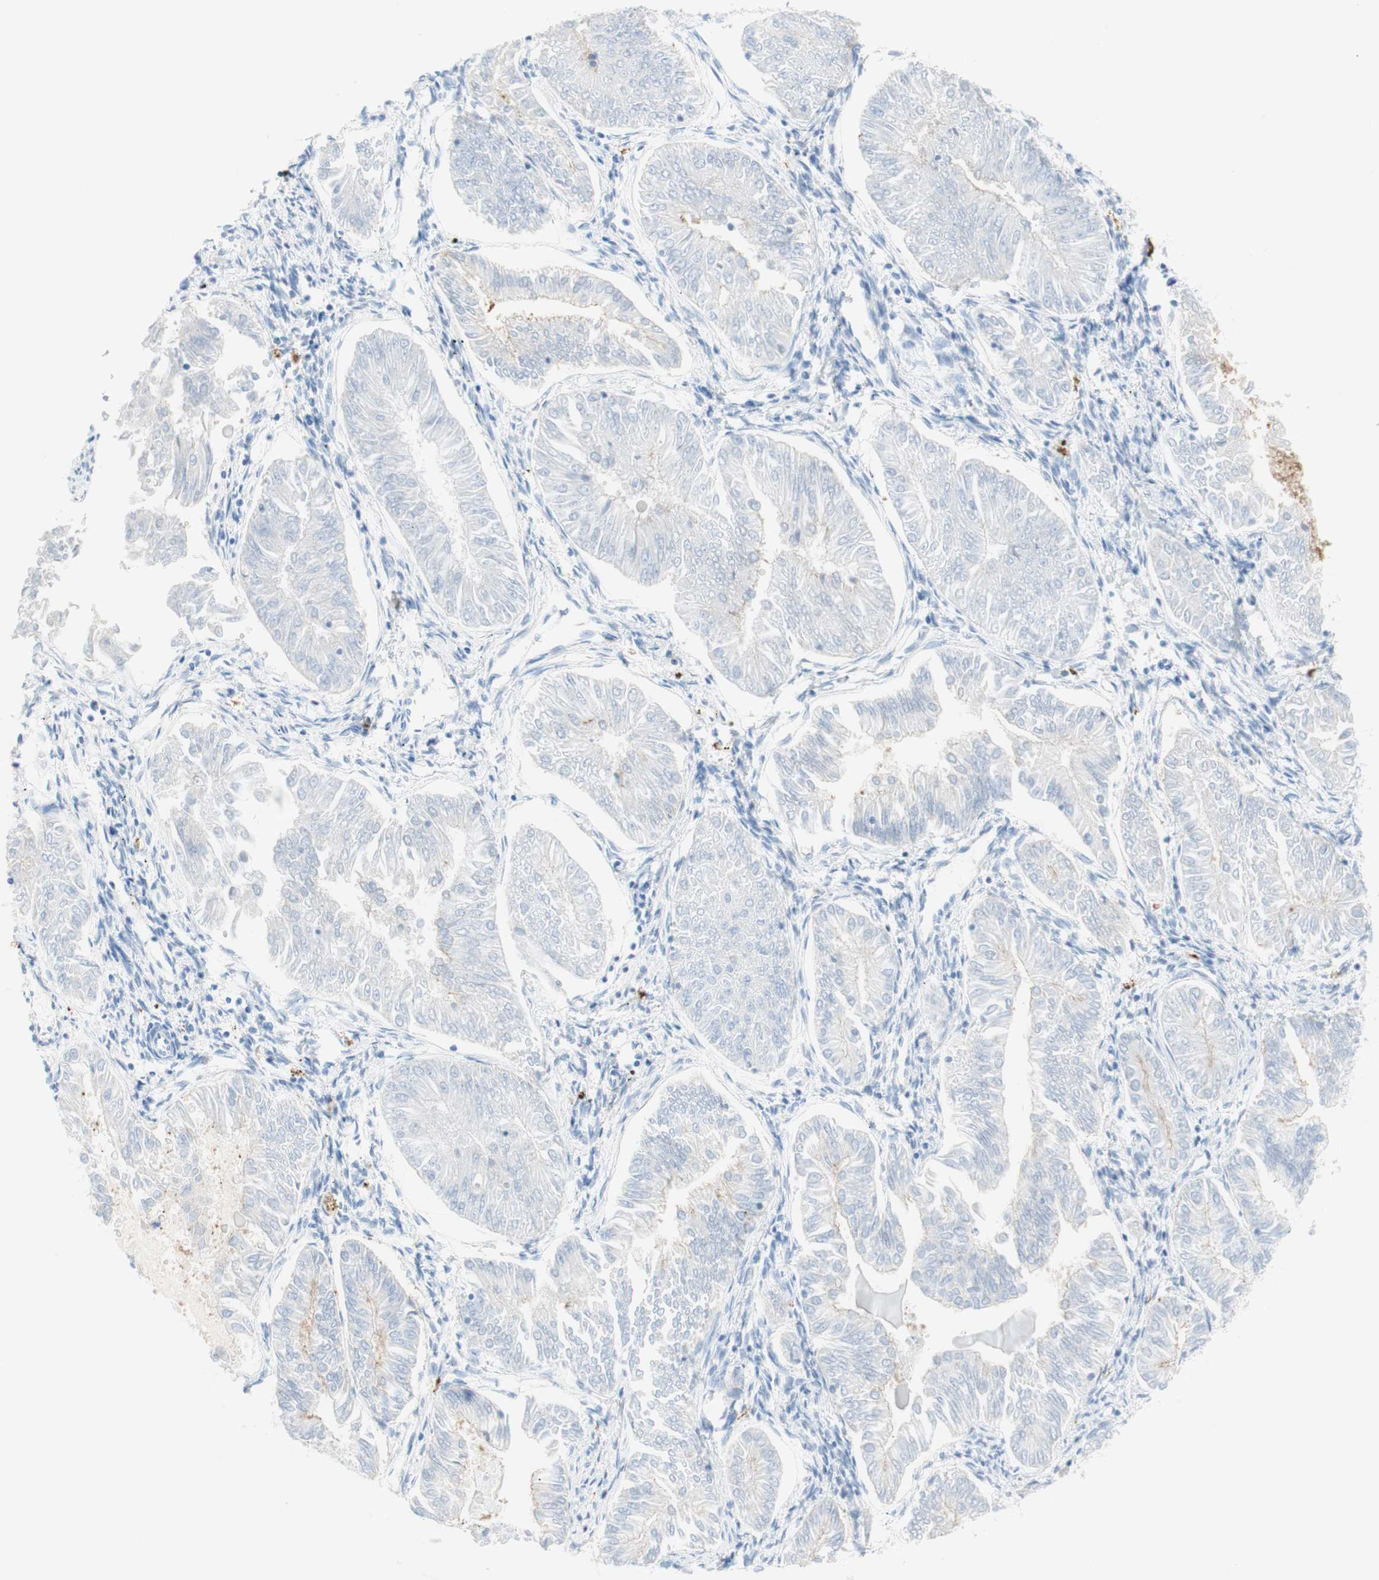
{"staining": {"intensity": "negative", "quantity": "none", "location": "none"}, "tissue": "endometrial cancer", "cell_type": "Tumor cells", "image_type": "cancer", "snomed": [{"axis": "morphology", "description": "Adenocarcinoma, NOS"}, {"axis": "topography", "description": "Endometrium"}], "caption": "IHC histopathology image of neoplastic tissue: human adenocarcinoma (endometrial) stained with DAB (3,3'-diaminobenzidine) displays no significant protein staining in tumor cells. (Immunohistochemistry, brightfield microscopy, high magnification).", "gene": "CEACAM1", "patient": {"sex": "female", "age": 53}}